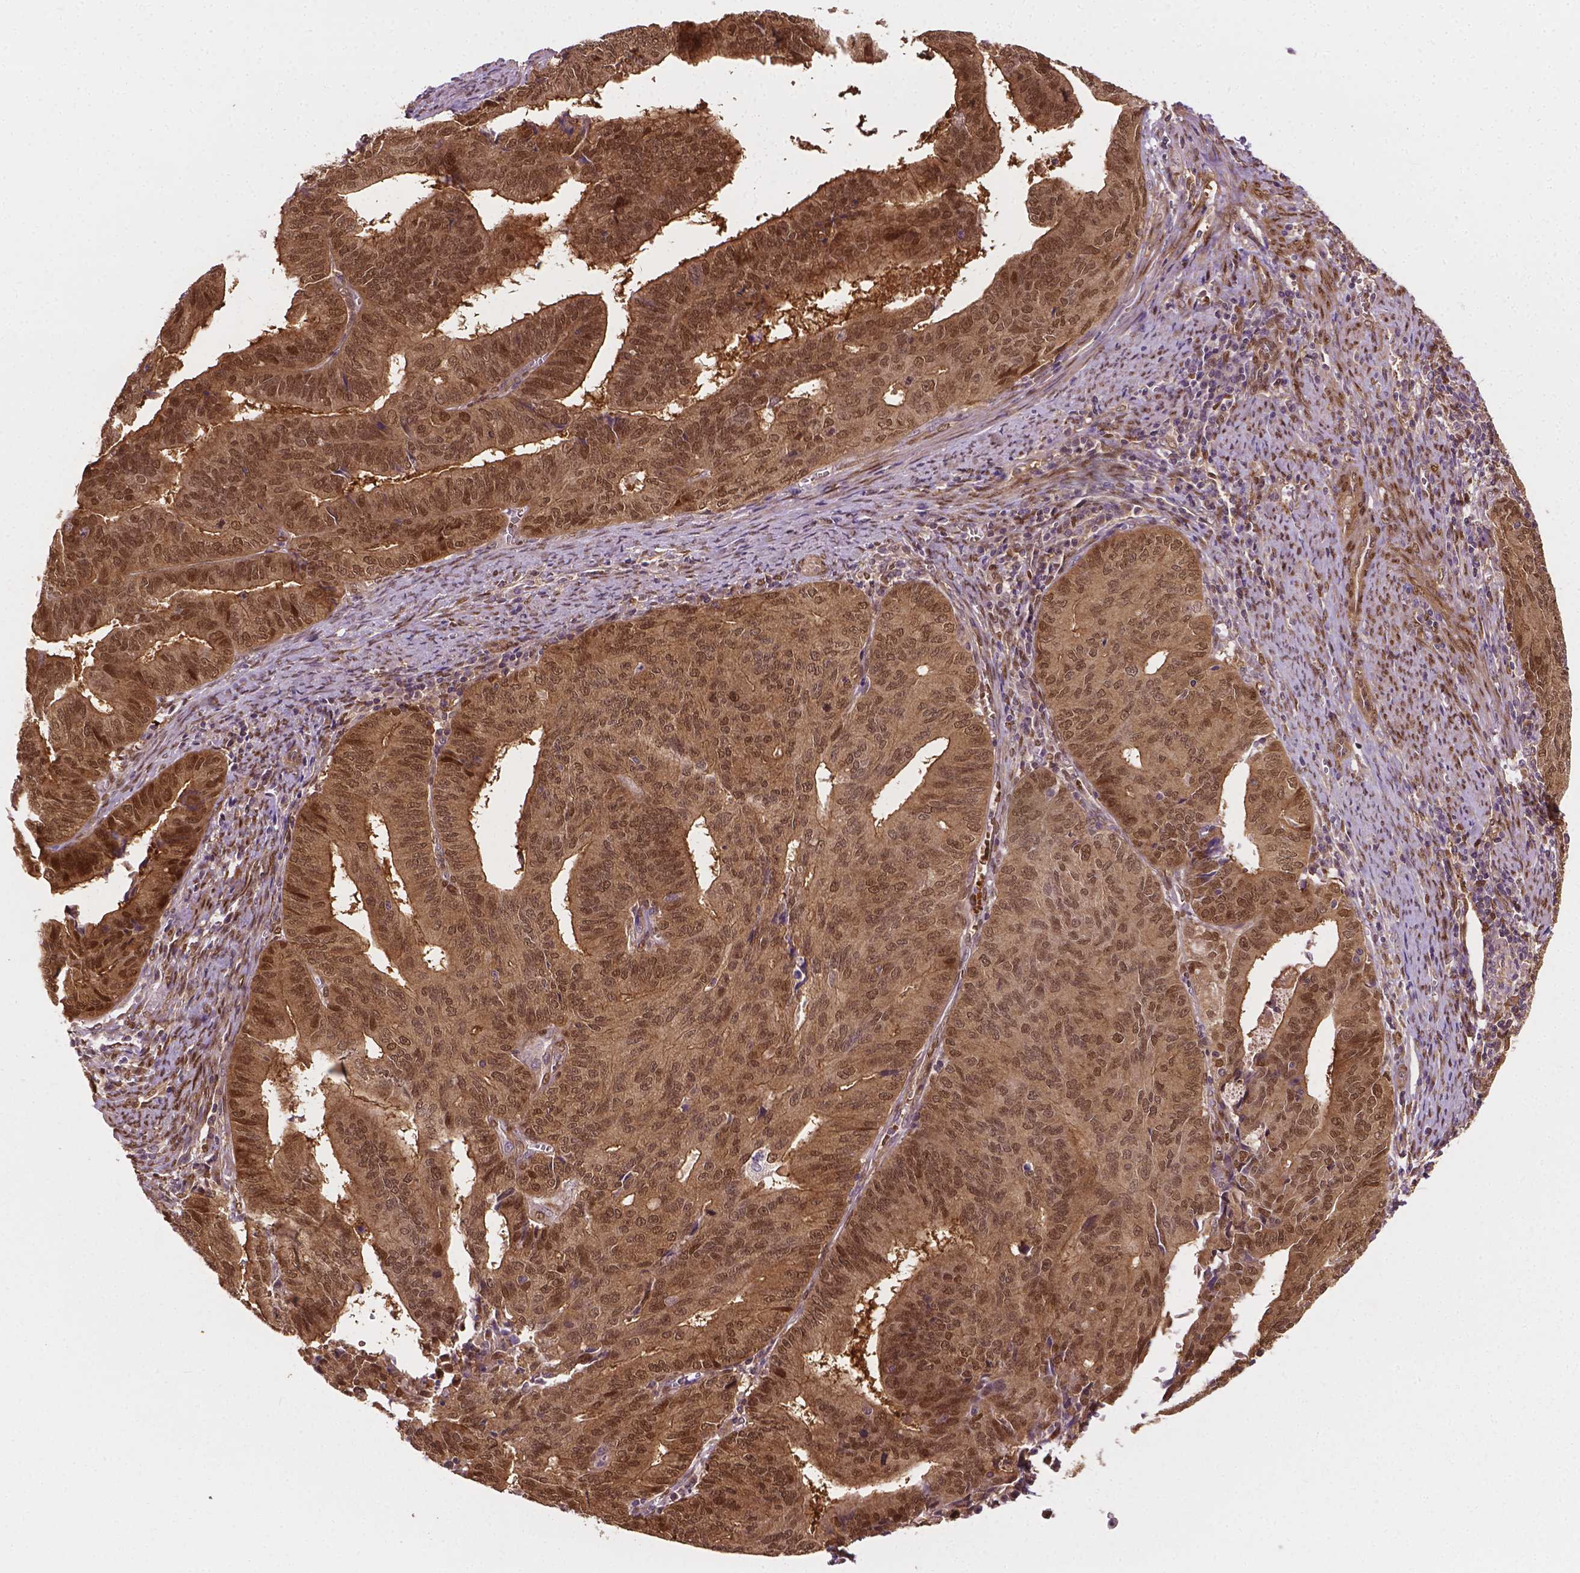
{"staining": {"intensity": "moderate", "quantity": ">75%", "location": "cytoplasmic/membranous,nuclear"}, "tissue": "endometrial cancer", "cell_type": "Tumor cells", "image_type": "cancer", "snomed": [{"axis": "morphology", "description": "Adenocarcinoma, NOS"}, {"axis": "topography", "description": "Endometrium"}], "caption": "A micrograph of human adenocarcinoma (endometrial) stained for a protein demonstrates moderate cytoplasmic/membranous and nuclear brown staining in tumor cells. Nuclei are stained in blue.", "gene": "YAP1", "patient": {"sex": "female", "age": 65}}